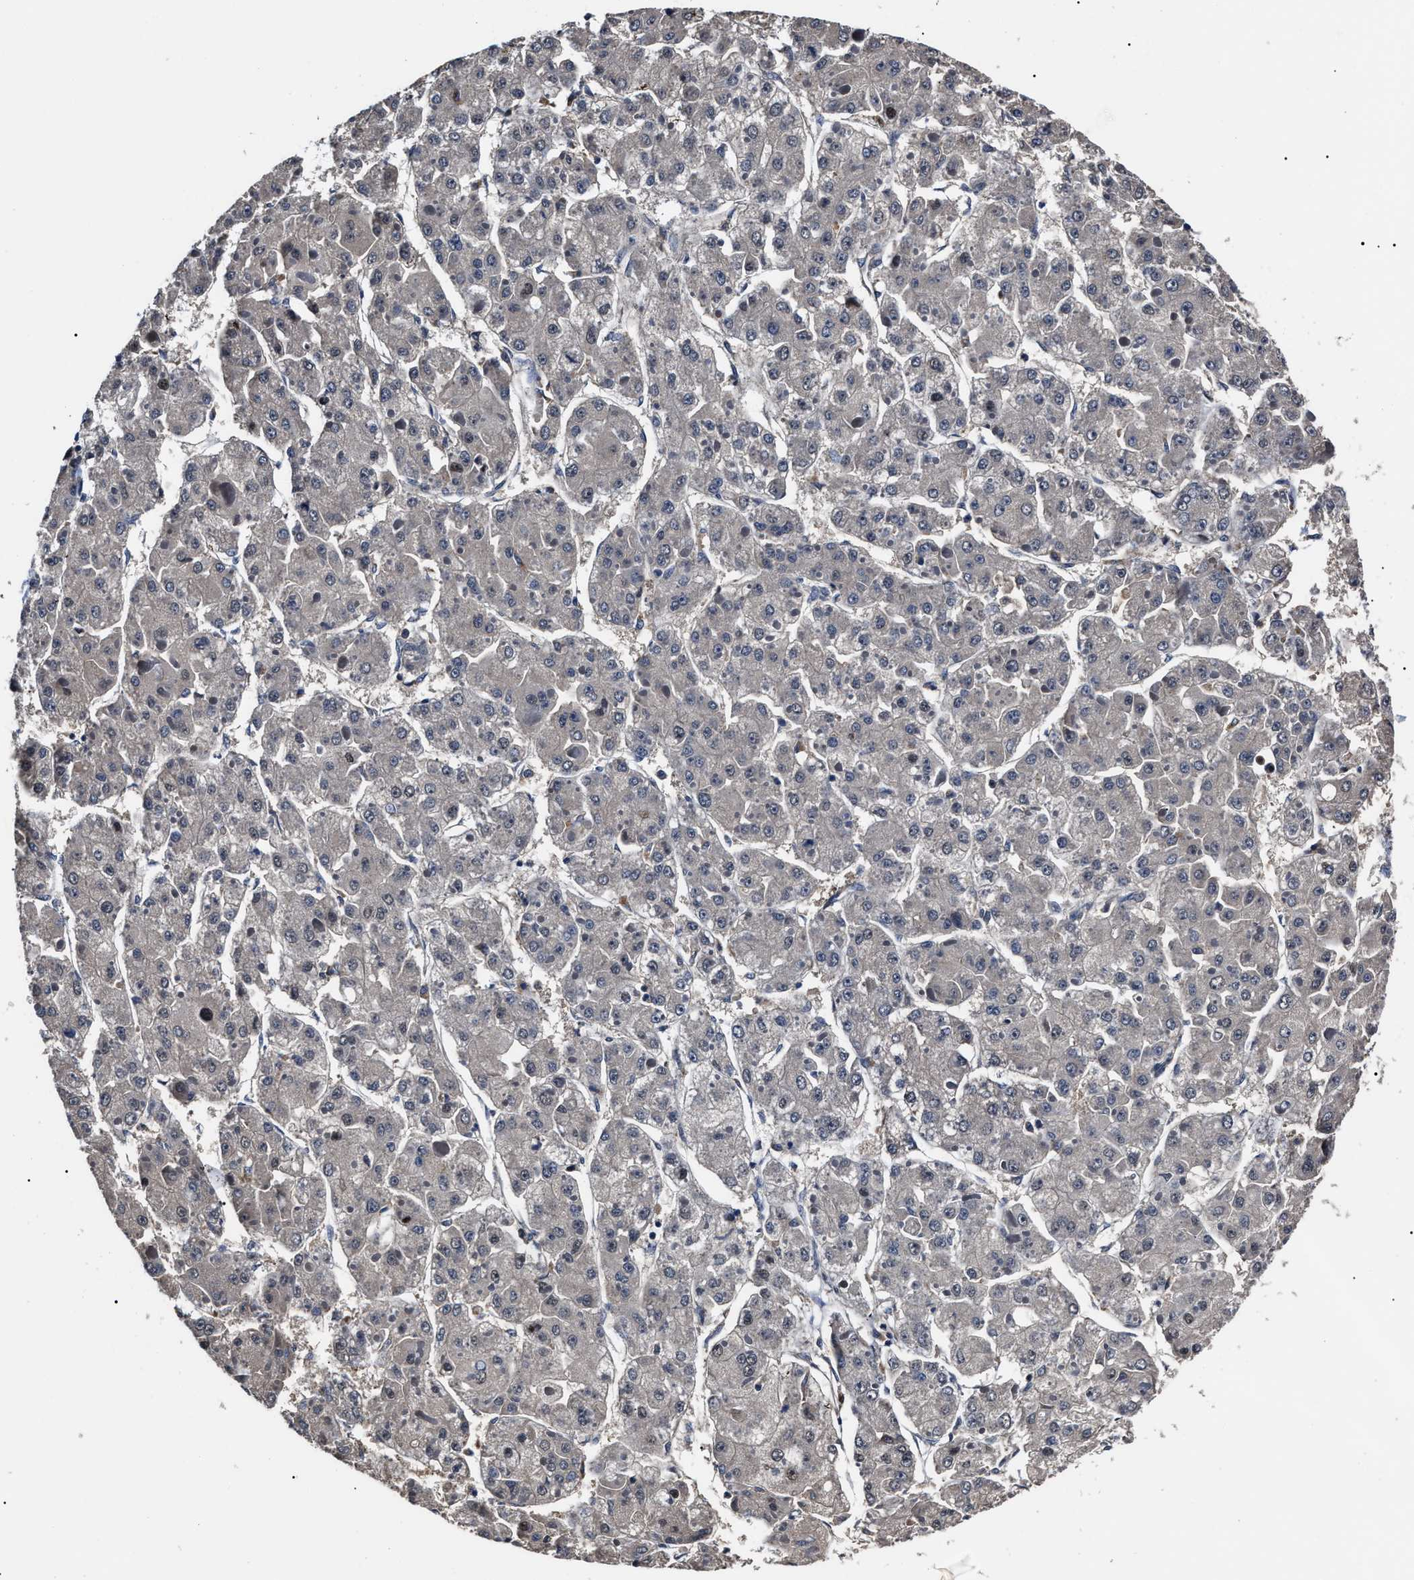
{"staining": {"intensity": "negative", "quantity": "none", "location": "none"}, "tissue": "liver cancer", "cell_type": "Tumor cells", "image_type": "cancer", "snomed": [{"axis": "morphology", "description": "Carcinoma, Hepatocellular, NOS"}, {"axis": "topography", "description": "Liver"}], "caption": "An IHC micrograph of liver hepatocellular carcinoma is shown. There is no staining in tumor cells of liver hepatocellular carcinoma.", "gene": "IFT81", "patient": {"sex": "female", "age": 73}}